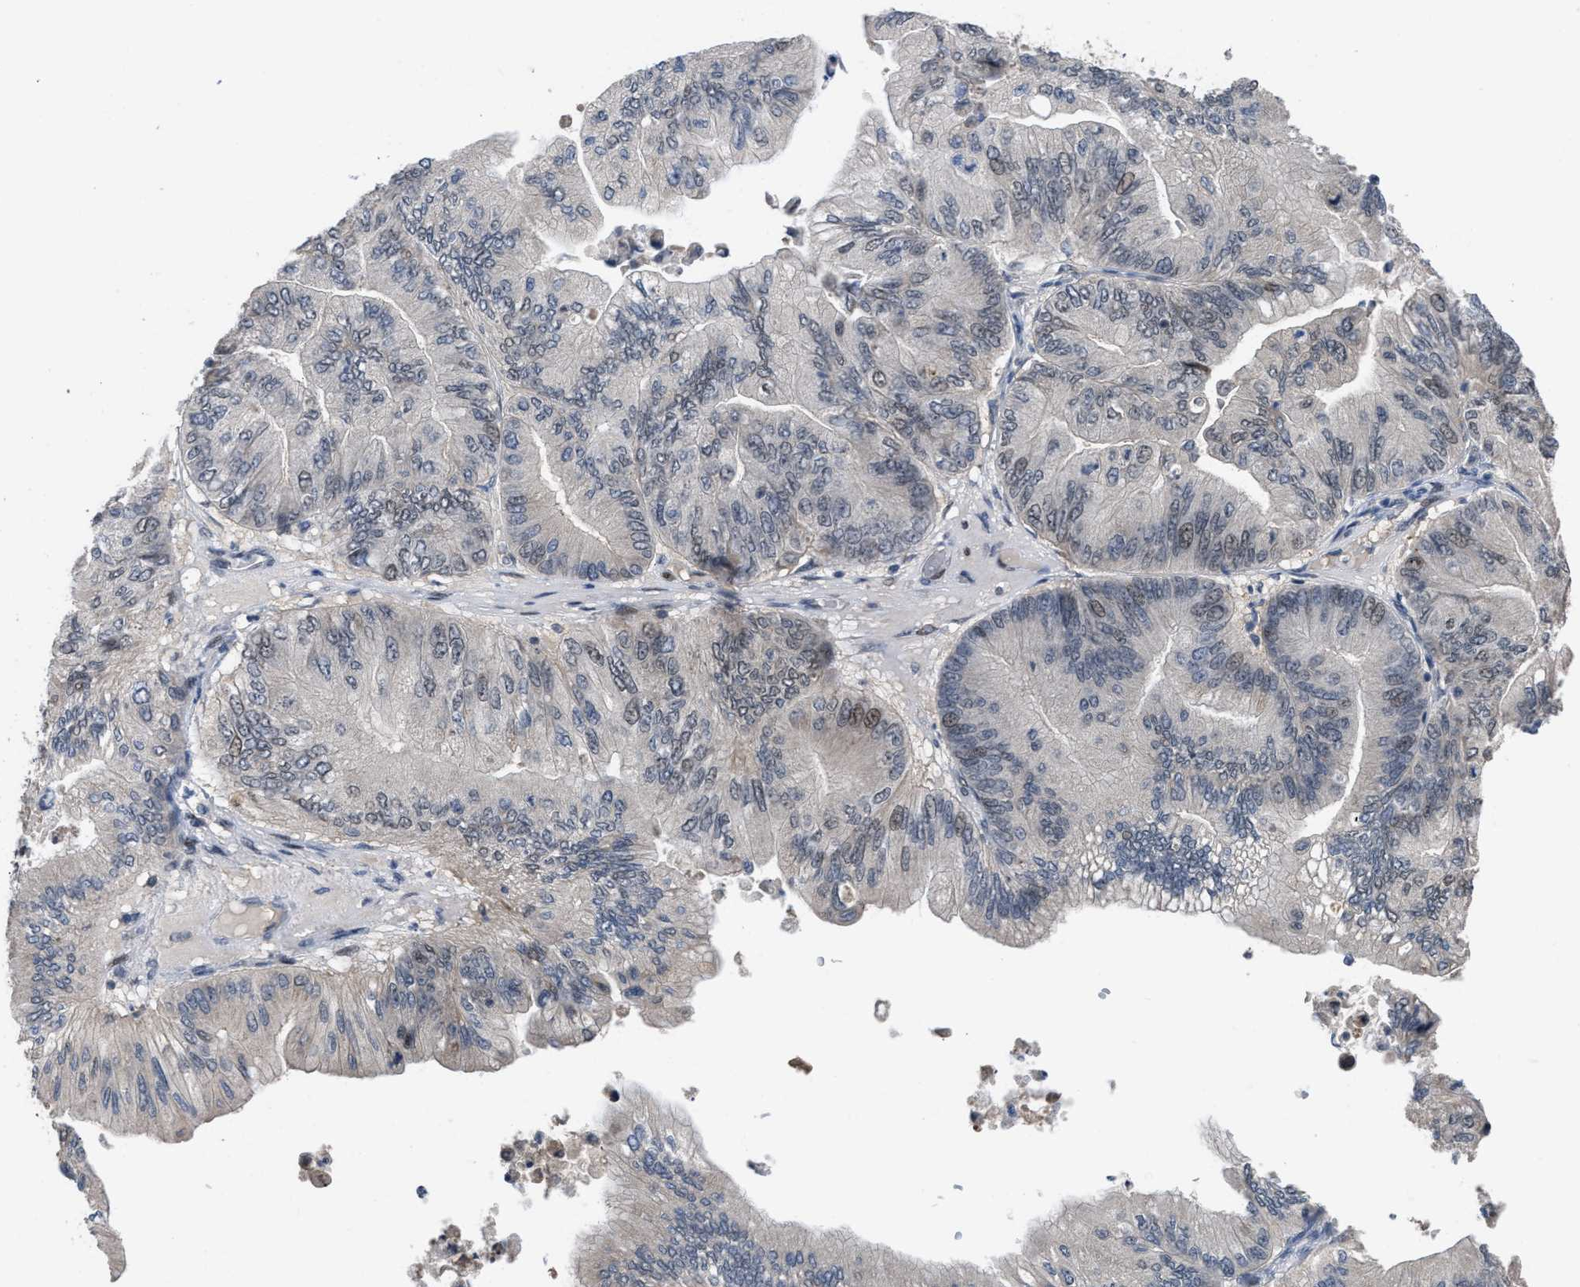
{"staining": {"intensity": "weak", "quantity": "<25%", "location": "nuclear"}, "tissue": "ovarian cancer", "cell_type": "Tumor cells", "image_type": "cancer", "snomed": [{"axis": "morphology", "description": "Cystadenocarcinoma, mucinous, NOS"}, {"axis": "topography", "description": "Ovary"}], "caption": "IHC image of human ovarian cancer (mucinous cystadenocarcinoma) stained for a protein (brown), which reveals no positivity in tumor cells. Nuclei are stained in blue.", "gene": "SETDB1", "patient": {"sex": "female", "age": 61}}